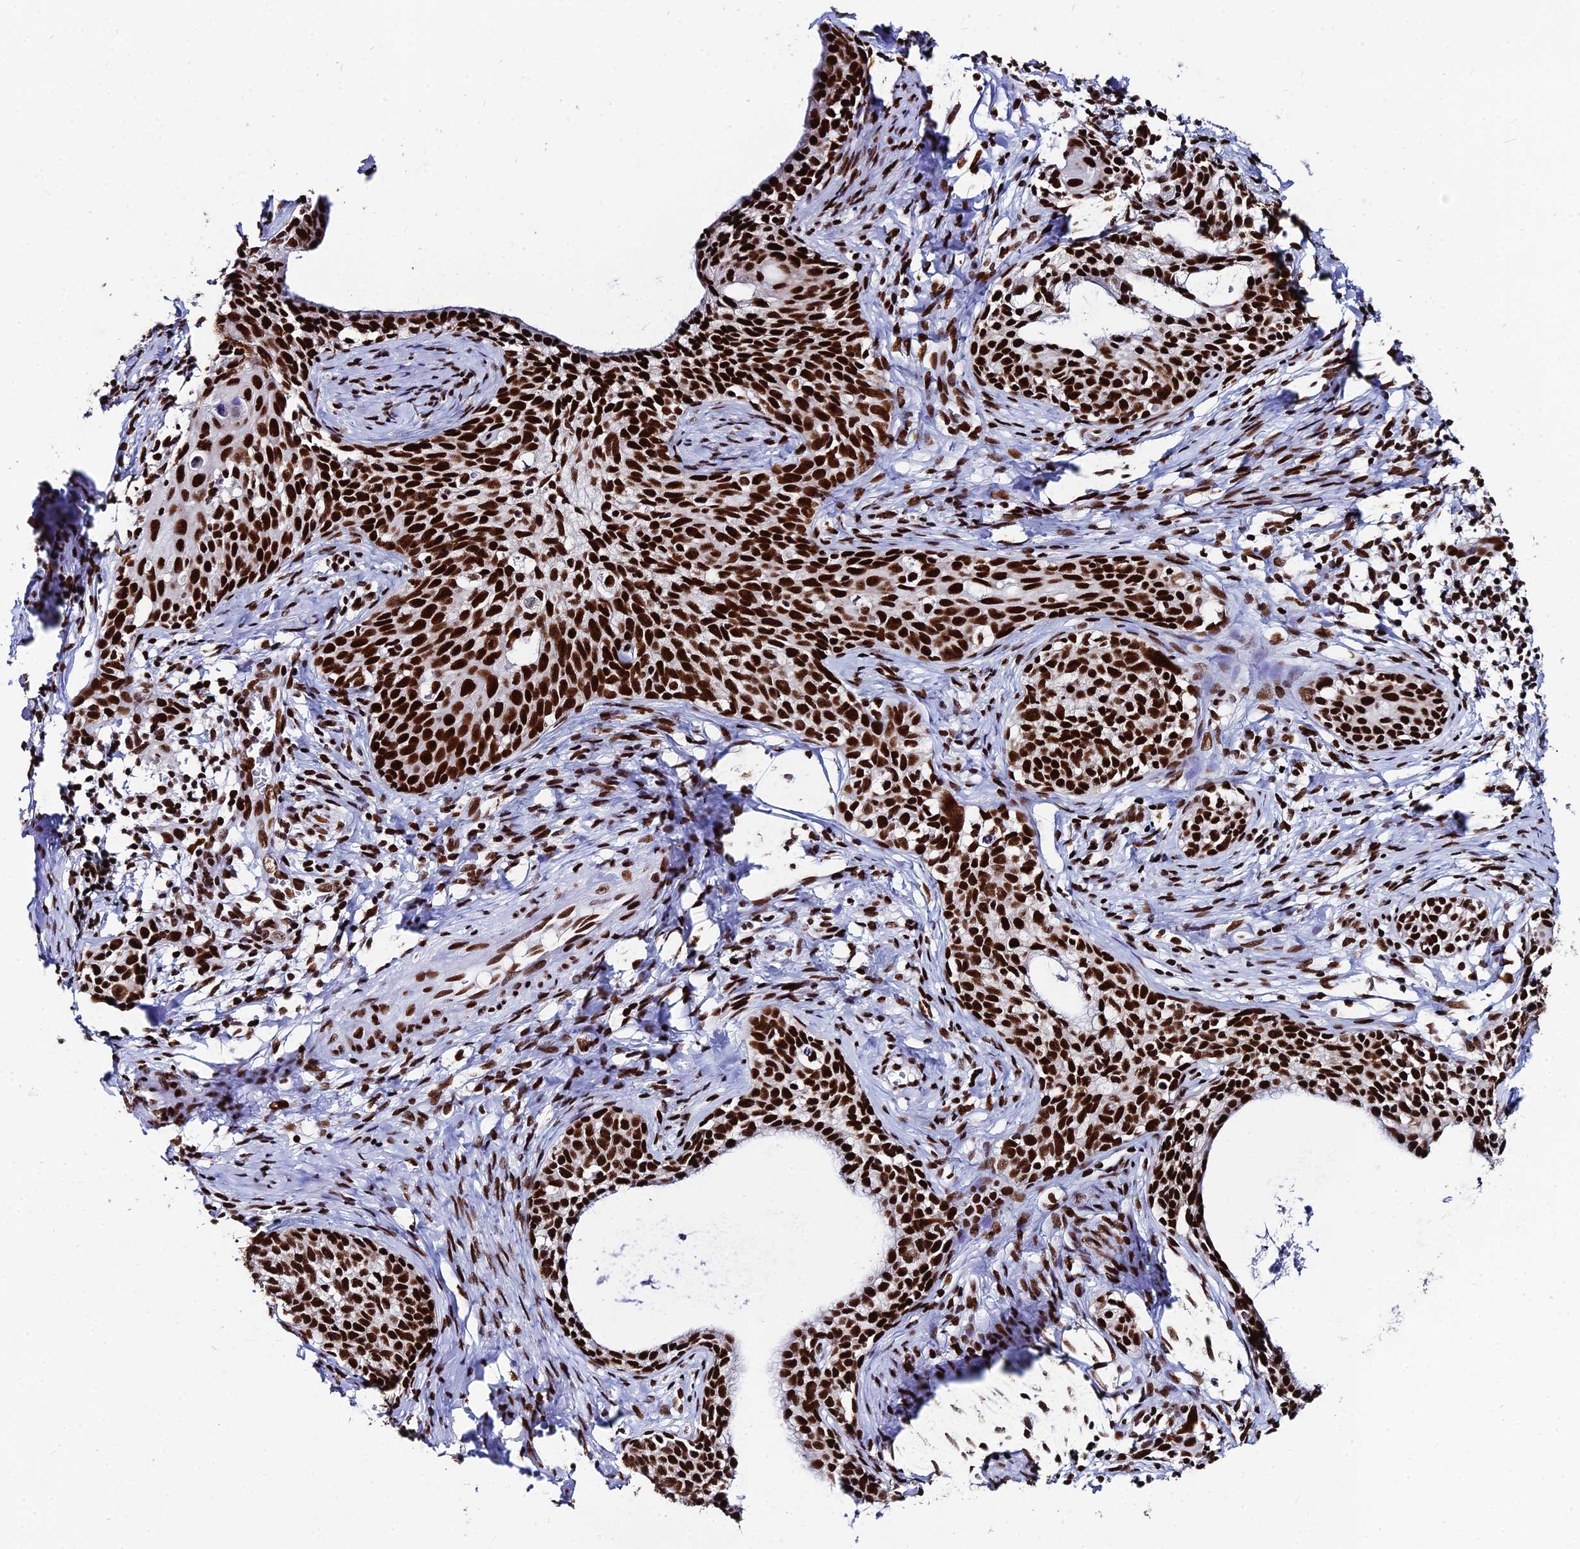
{"staining": {"intensity": "strong", "quantity": ">75%", "location": "nuclear"}, "tissue": "cervical cancer", "cell_type": "Tumor cells", "image_type": "cancer", "snomed": [{"axis": "morphology", "description": "Squamous cell carcinoma, NOS"}, {"axis": "topography", "description": "Cervix"}], "caption": "The immunohistochemical stain labels strong nuclear staining in tumor cells of cervical cancer (squamous cell carcinoma) tissue. (Brightfield microscopy of DAB IHC at high magnification).", "gene": "HNRNPH1", "patient": {"sex": "female", "age": 52}}